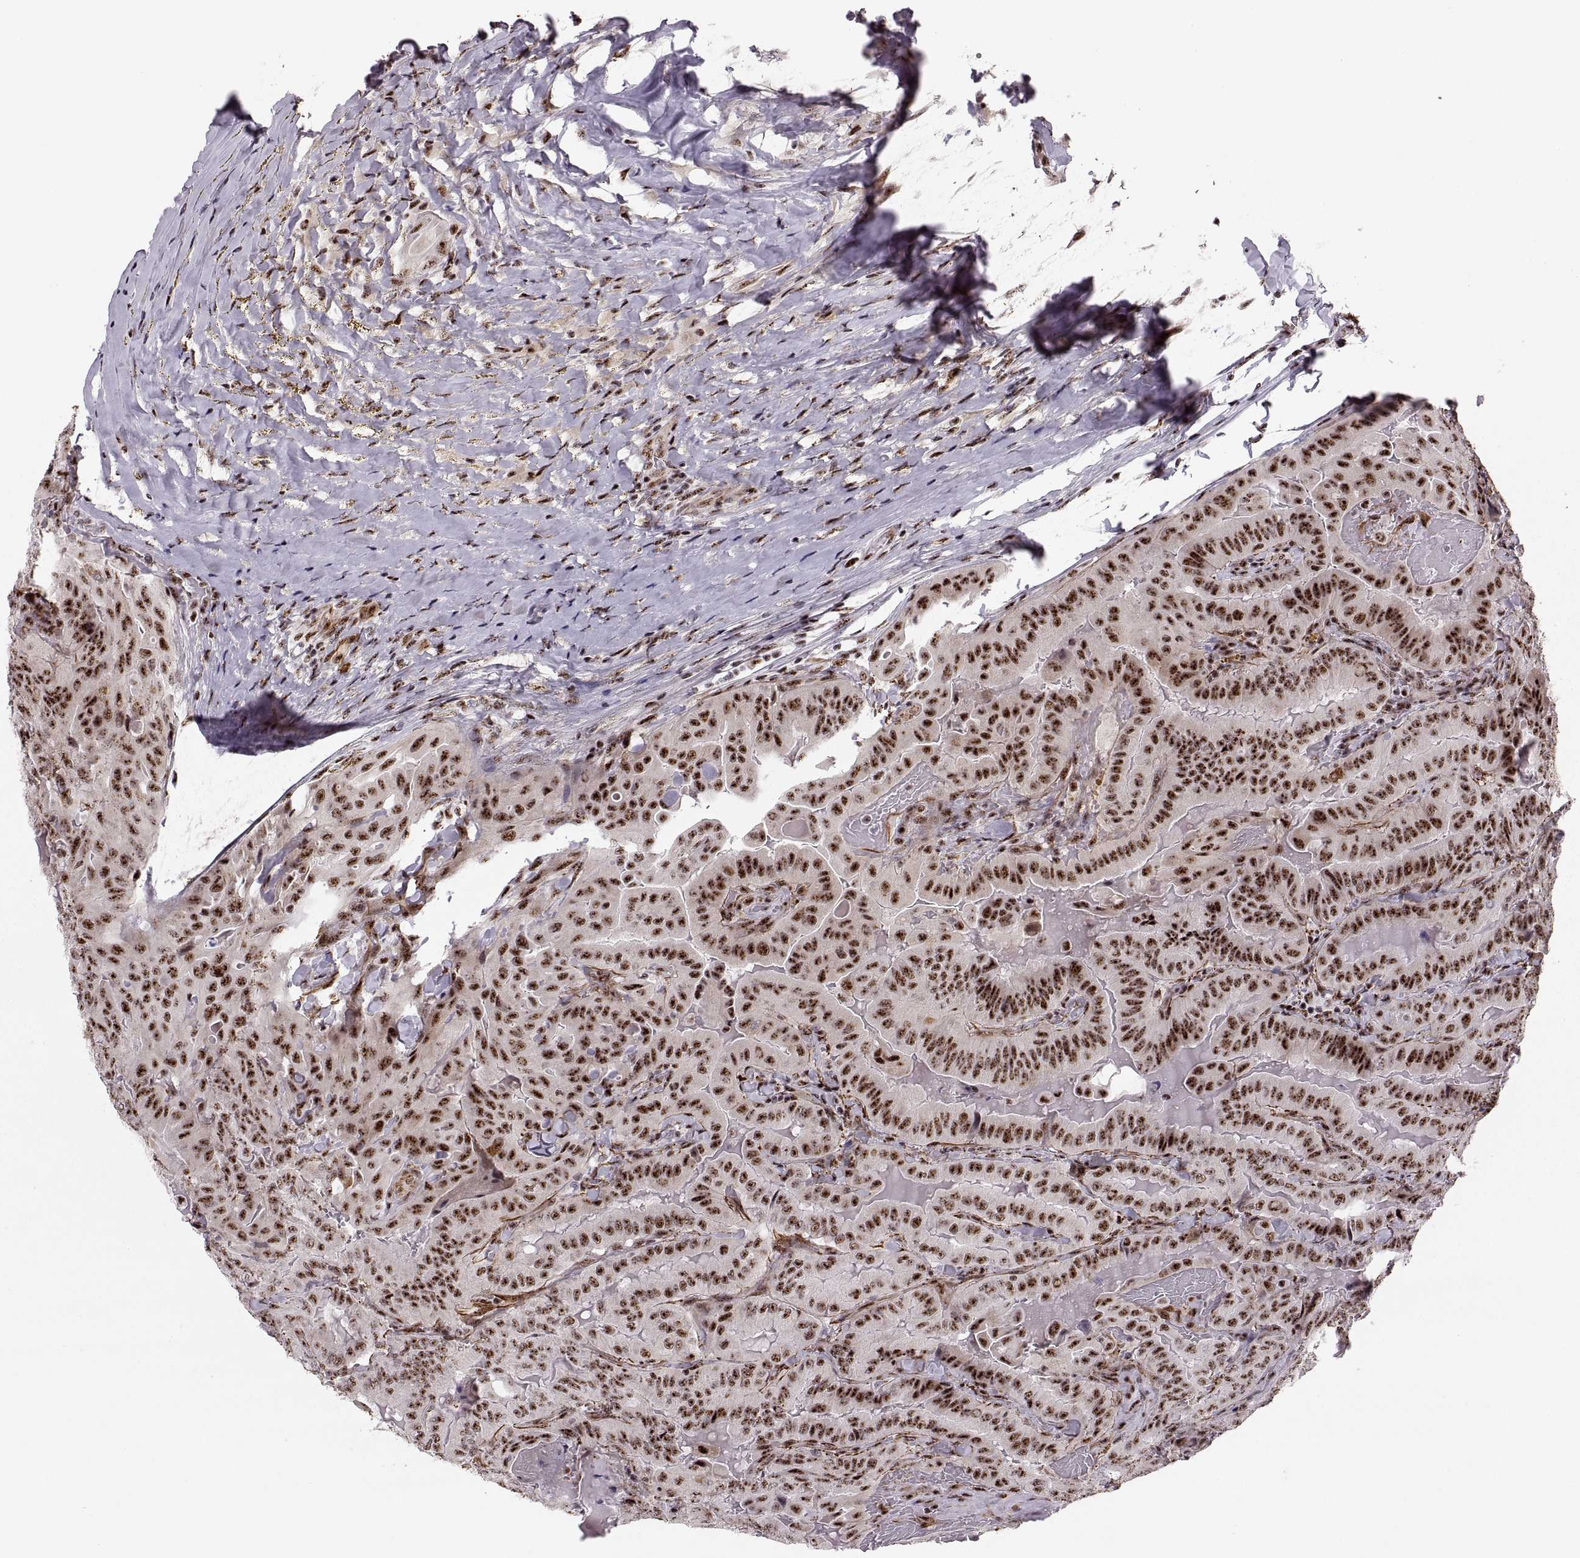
{"staining": {"intensity": "strong", "quantity": ">75%", "location": "nuclear"}, "tissue": "thyroid cancer", "cell_type": "Tumor cells", "image_type": "cancer", "snomed": [{"axis": "morphology", "description": "Papillary adenocarcinoma, NOS"}, {"axis": "topography", "description": "Thyroid gland"}], "caption": "This micrograph exhibits immunohistochemistry (IHC) staining of thyroid cancer (papillary adenocarcinoma), with high strong nuclear staining in approximately >75% of tumor cells.", "gene": "ZCCHC17", "patient": {"sex": "female", "age": 68}}